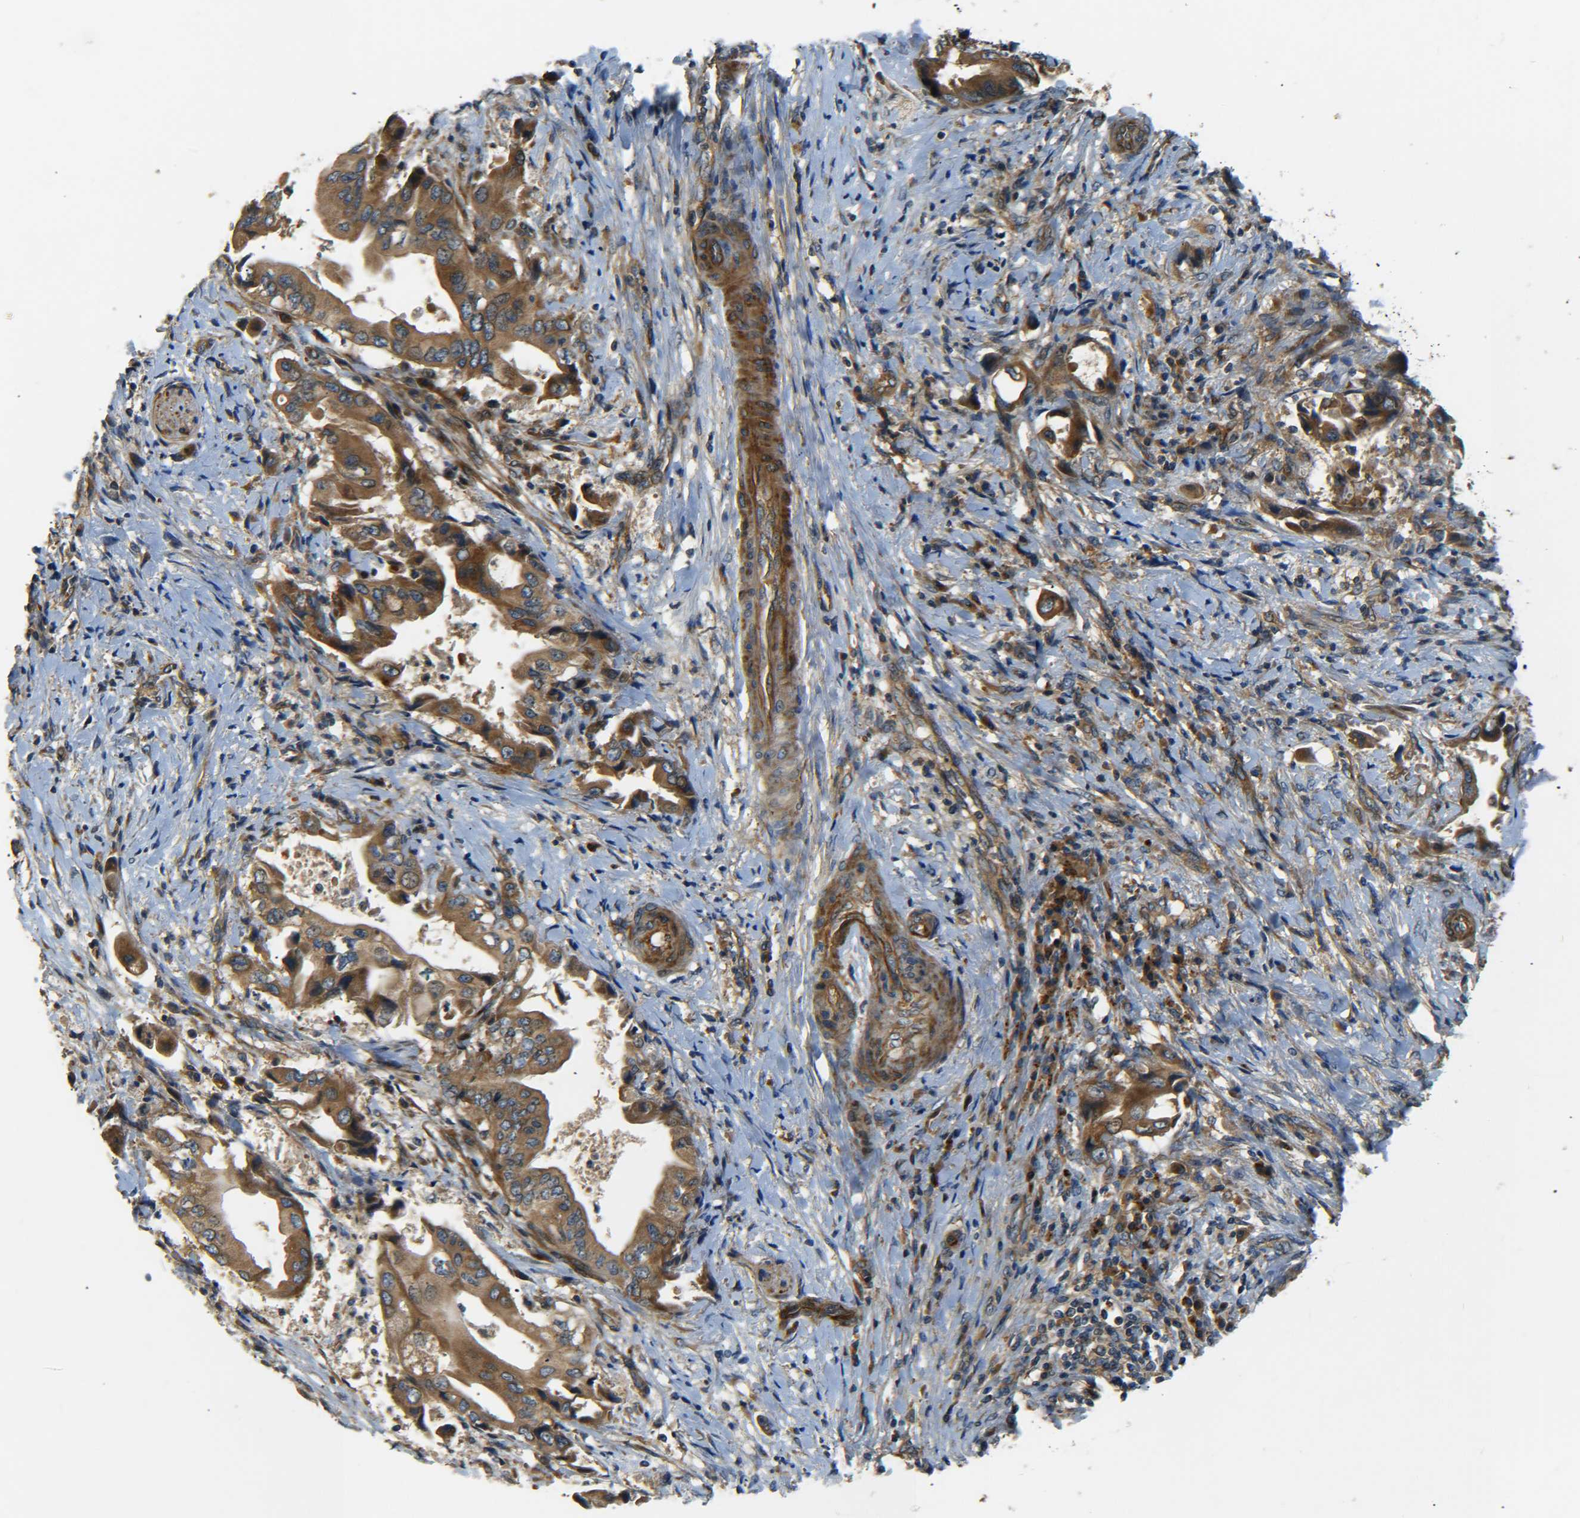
{"staining": {"intensity": "moderate", "quantity": ">75%", "location": "cytoplasmic/membranous"}, "tissue": "liver cancer", "cell_type": "Tumor cells", "image_type": "cancer", "snomed": [{"axis": "morphology", "description": "Cholangiocarcinoma"}, {"axis": "topography", "description": "Liver"}], "caption": "Immunohistochemical staining of human cholangiocarcinoma (liver) shows medium levels of moderate cytoplasmic/membranous protein staining in approximately >75% of tumor cells. Using DAB (brown) and hematoxylin (blue) stains, captured at high magnification using brightfield microscopy.", "gene": "LRCH3", "patient": {"sex": "male", "age": 58}}